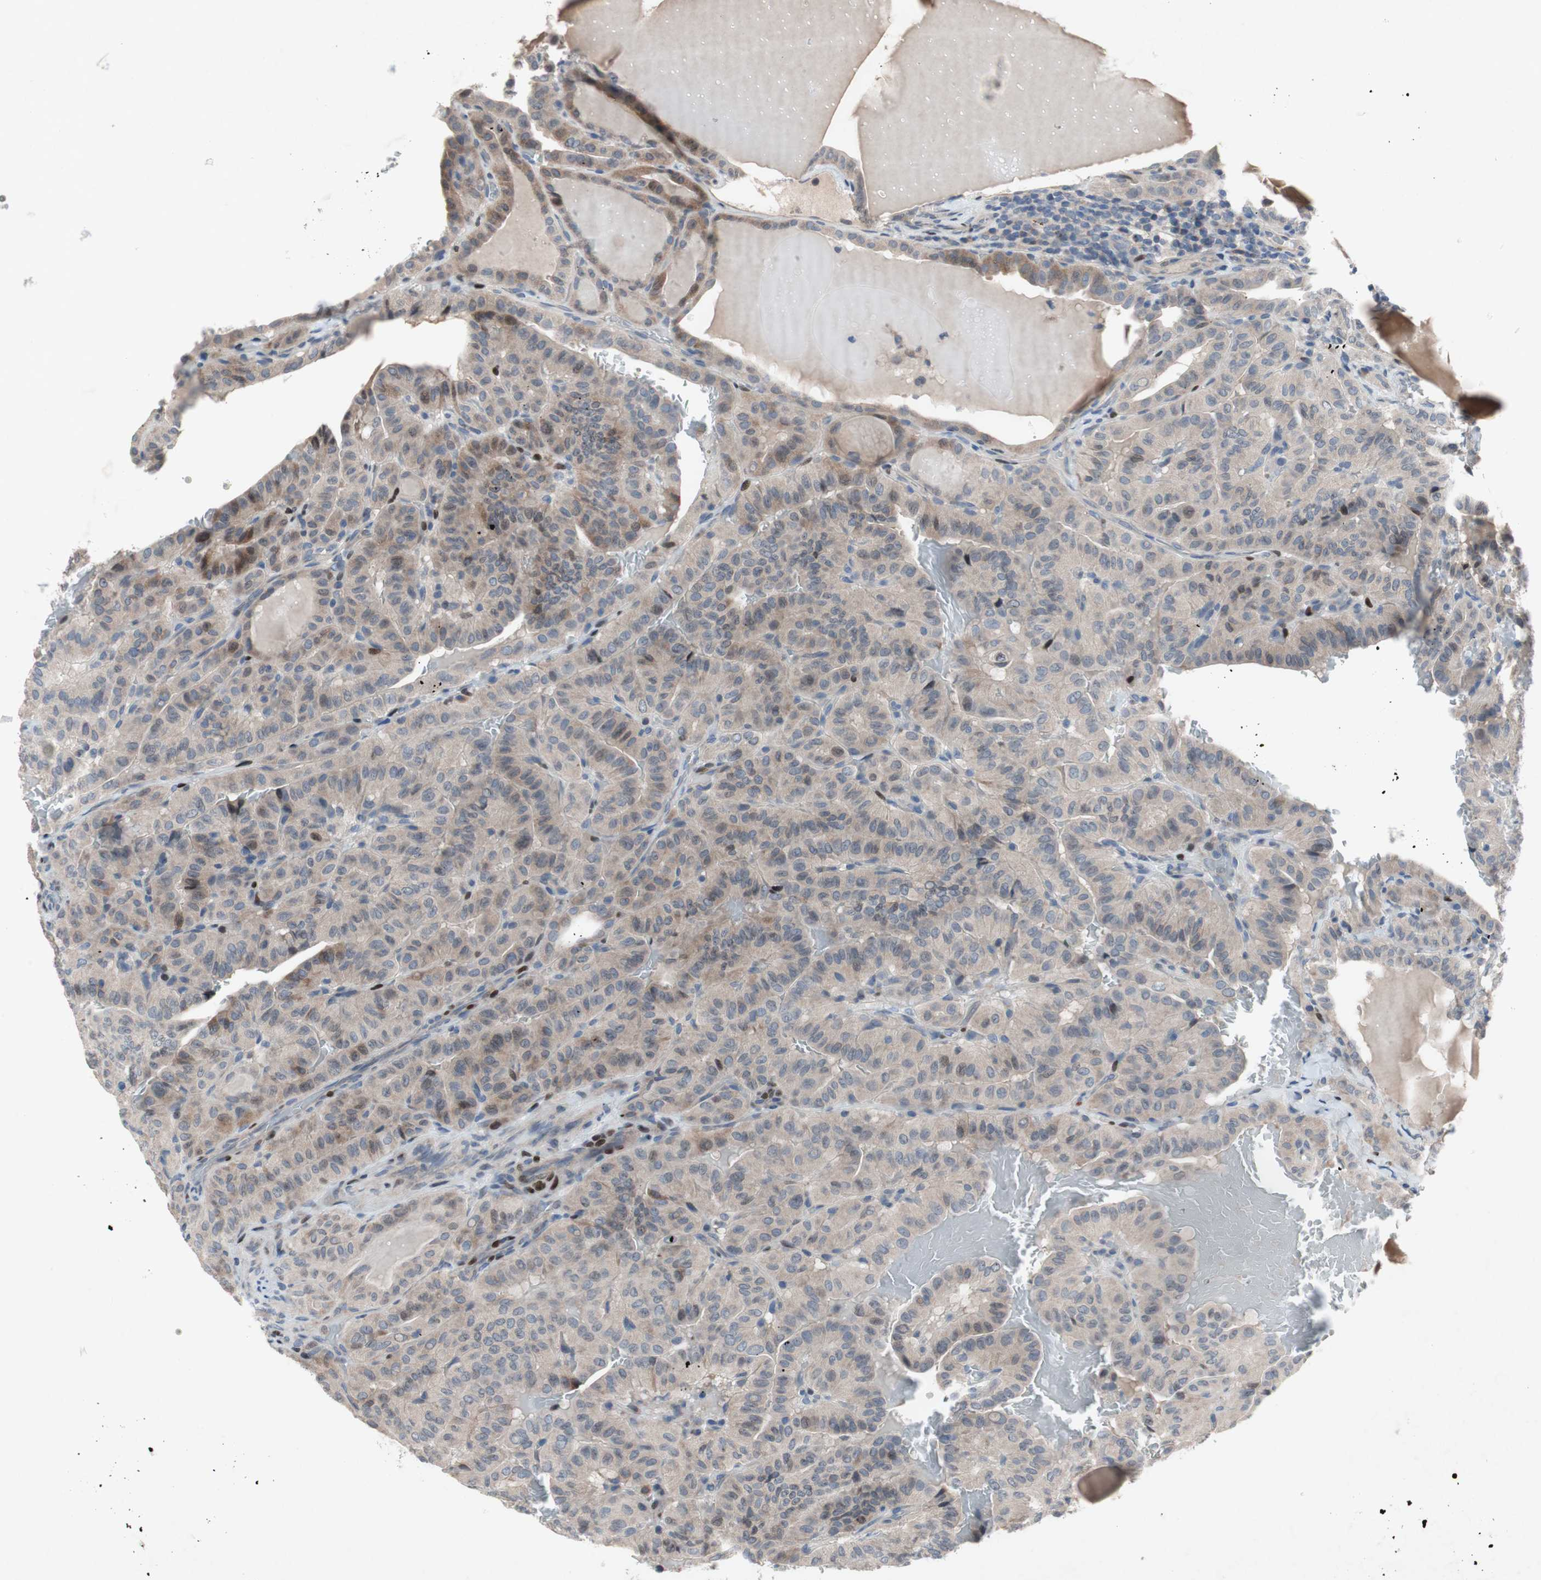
{"staining": {"intensity": "weak", "quantity": "25%-75%", "location": "cytoplasmic/membranous"}, "tissue": "thyroid cancer", "cell_type": "Tumor cells", "image_type": "cancer", "snomed": [{"axis": "morphology", "description": "Papillary adenocarcinoma, NOS"}, {"axis": "topography", "description": "Thyroid gland"}], "caption": "This is an image of immunohistochemistry (IHC) staining of thyroid cancer, which shows weak positivity in the cytoplasmic/membranous of tumor cells.", "gene": "MUTYH", "patient": {"sex": "male", "age": 77}}